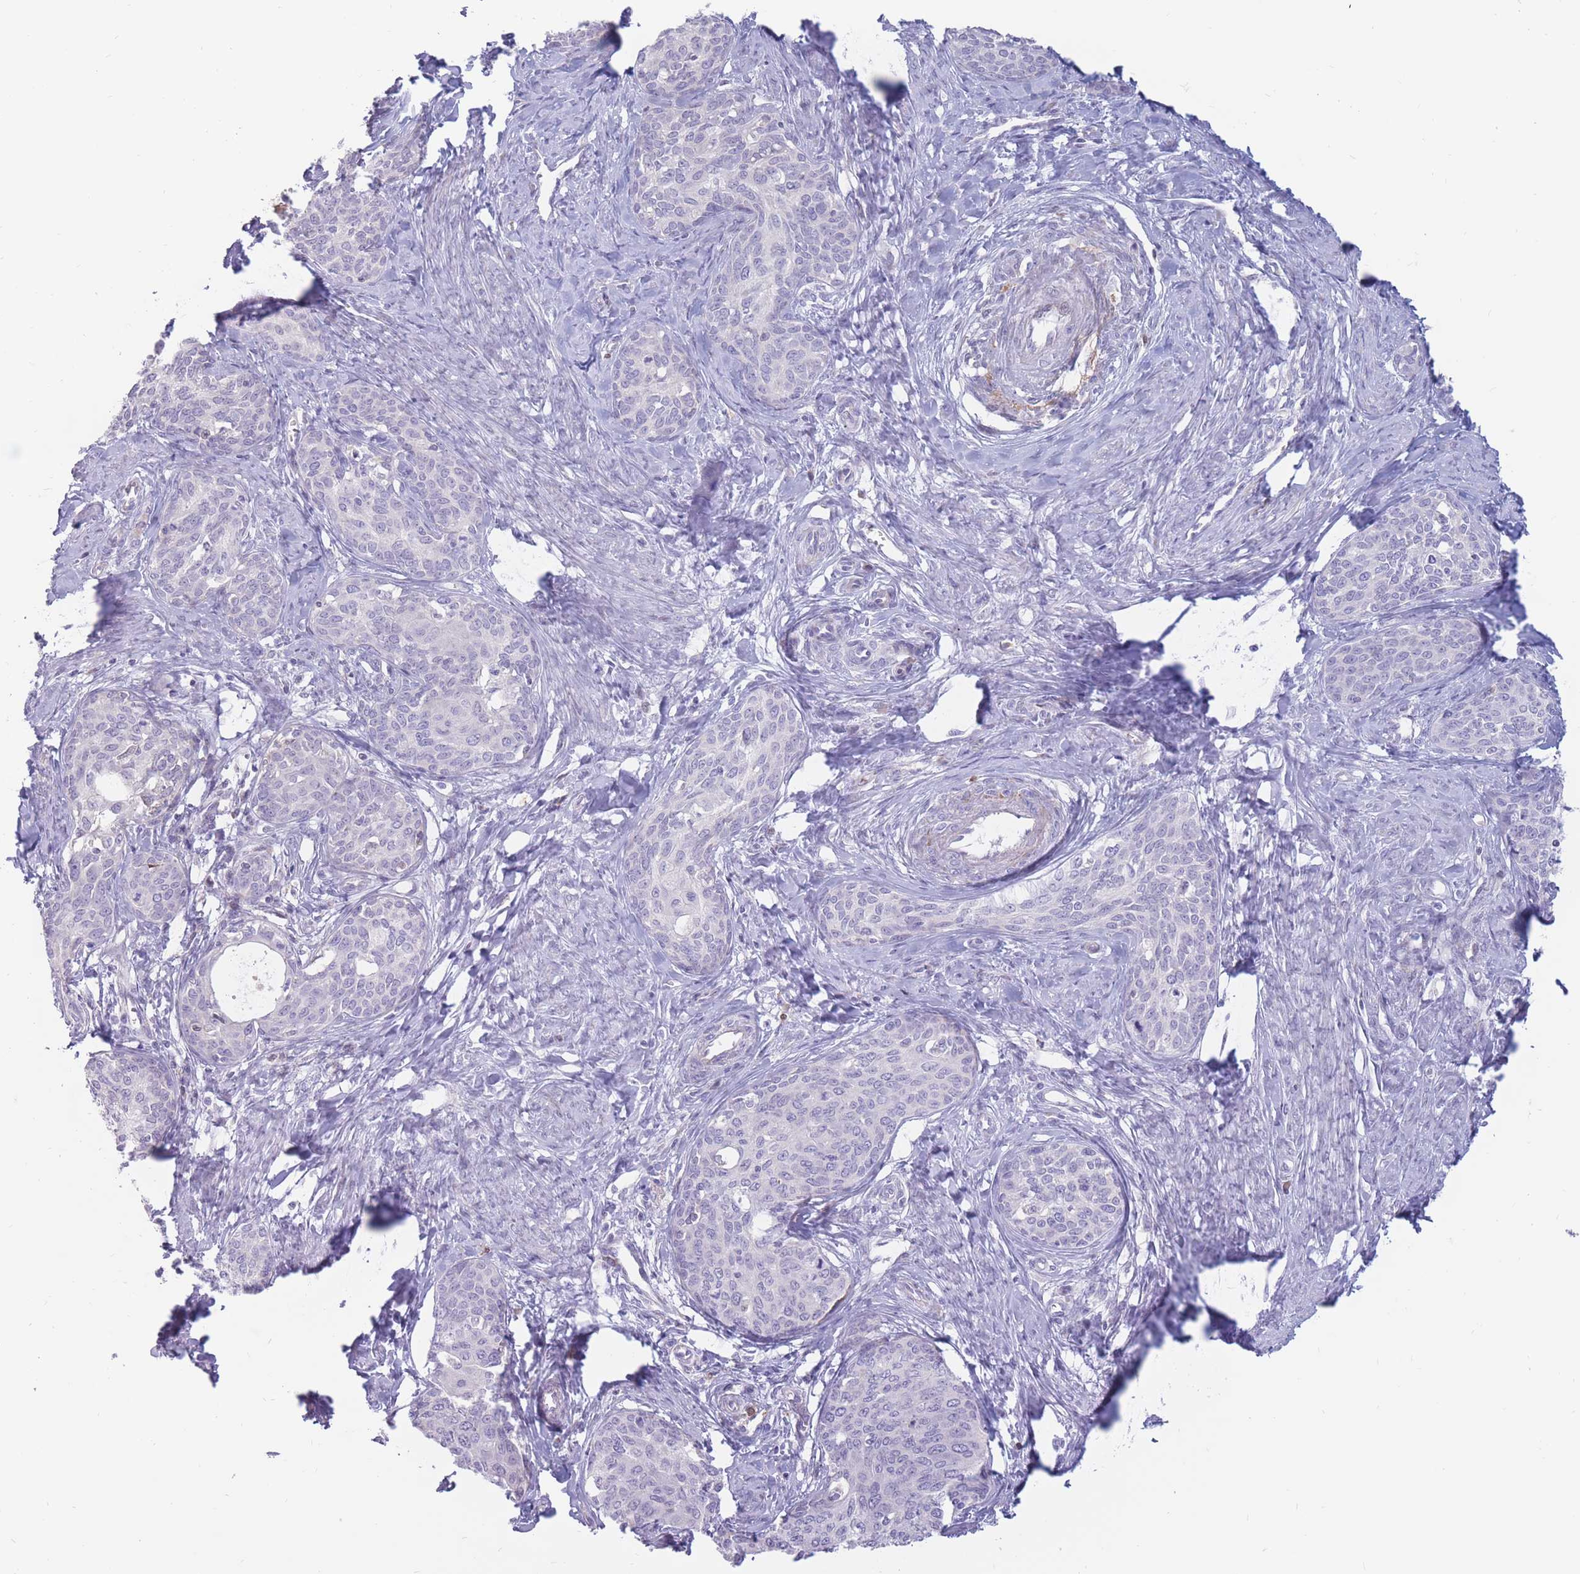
{"staining": {"intensity": "negative", "quantity": "none", "location": "none"}, "tissue": "cervical cancer", "cell_type": "Tumor cells", "image_type": "cancer", "snomed": [{"axis": "morphology", "description": "Squamous cell carcinoma, NOS"}, {"axis": "morphology", "description": "Adenocarcinoma, NOS"}, {"axis": "topography", "description": "Cervix"}], "caption": "Tumor cells are negative for brown protein staining in squamous cell carcinoma (cervical). The staining was performed using DAB (3,3'-diaminobenzidine) to visualize the protein expression in brown, while the nuclei were stained in blue with hematoxylin (Magnification: 20x).", "gene": "PTGDR", "patient": {"sex": "female", "age": 52}}